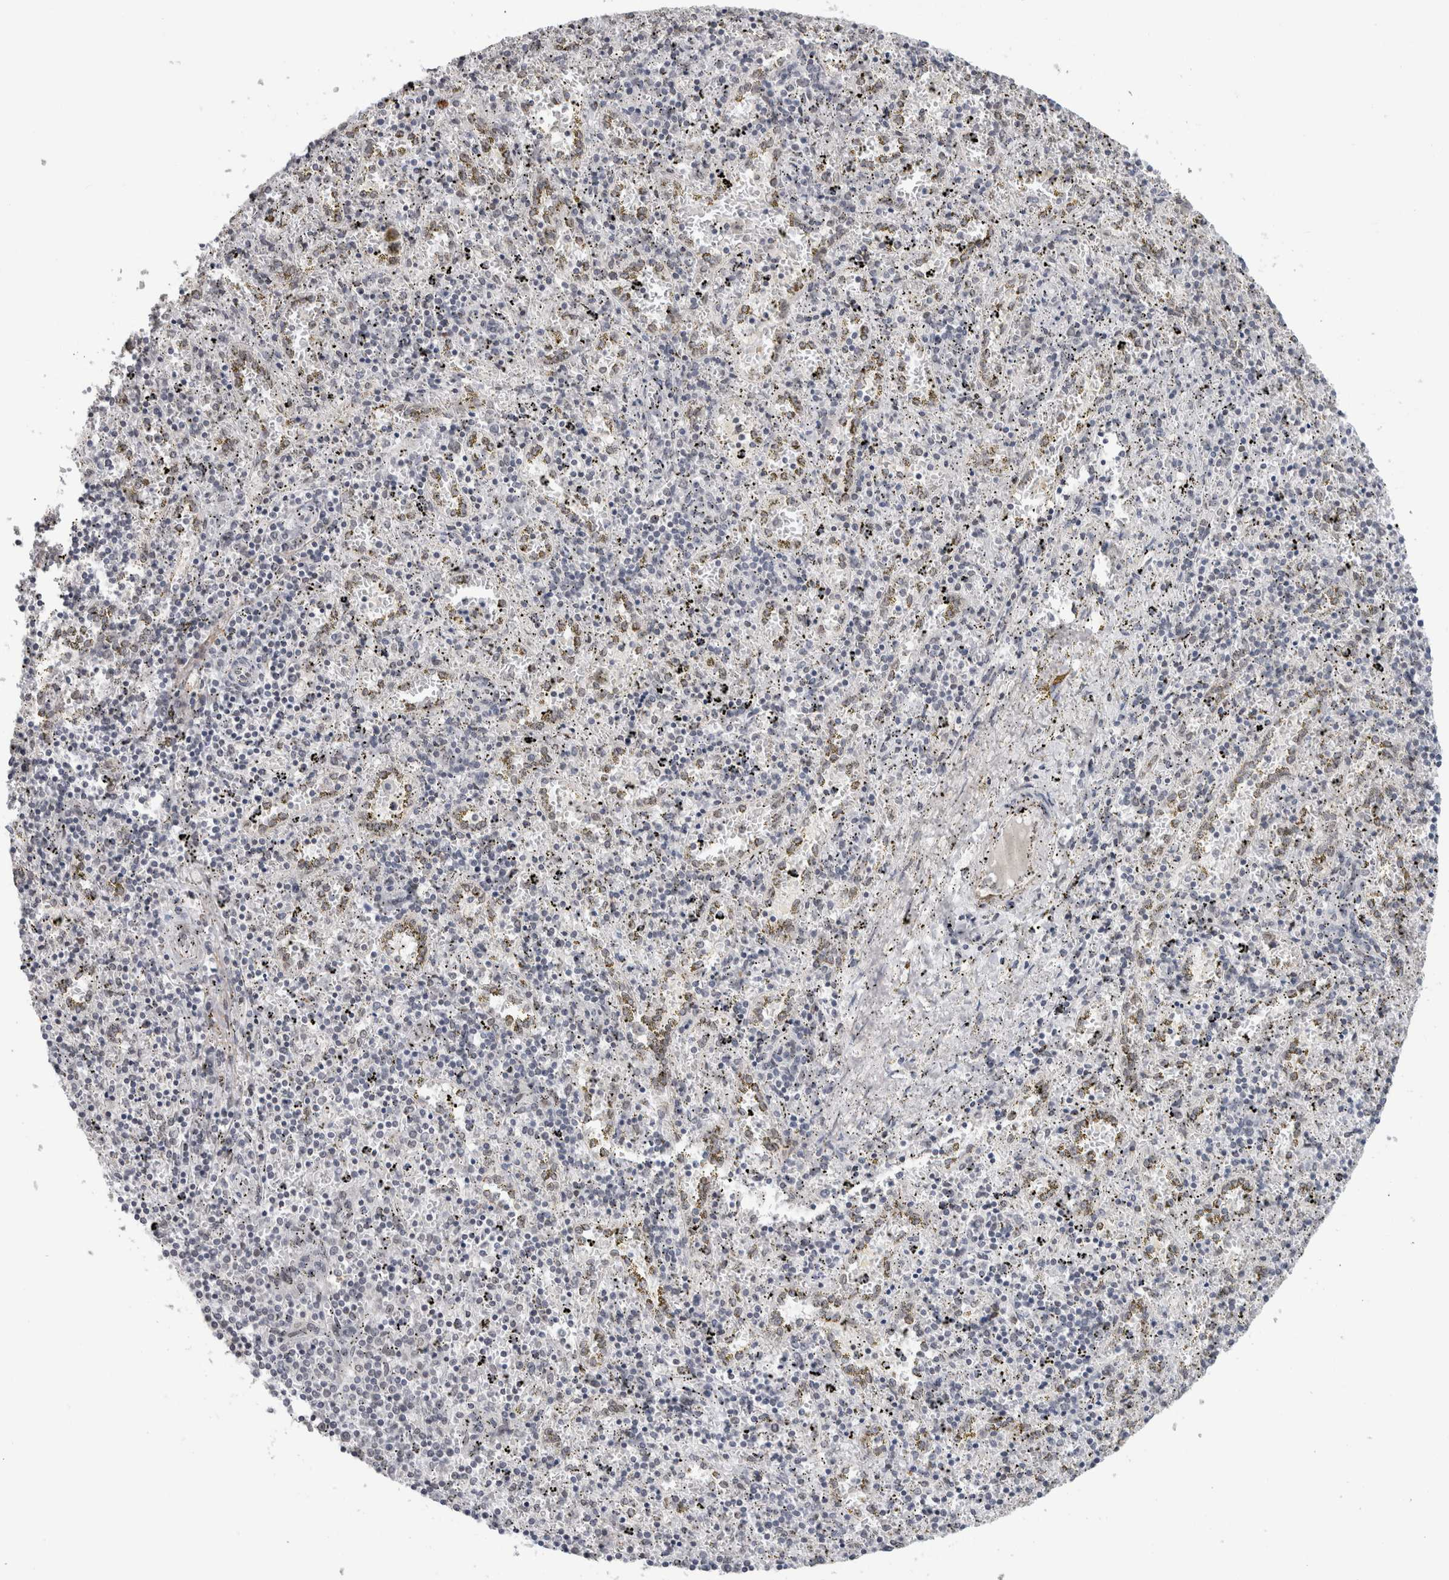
{"staining": {"intensity": "negative", "quantity": "none", "location": "none"}, "tissue": "spleen", "cell_type": "Cells in red pulp", "image_type": "normal", "snomed": [{"axis": "morphology", "description": "Normal tissue, NOS"}, {"axis": "topography", "description": "Spleen"}], "caption": "An image of spleen stained for a protein reveals no brown staining in cells in red pulp. (DAB (3,3'-diaminobenzidine) immunohistochemistry, high magnification).", "gene": "ZNF770", "patient": {"sex": "male", "age": 11}}